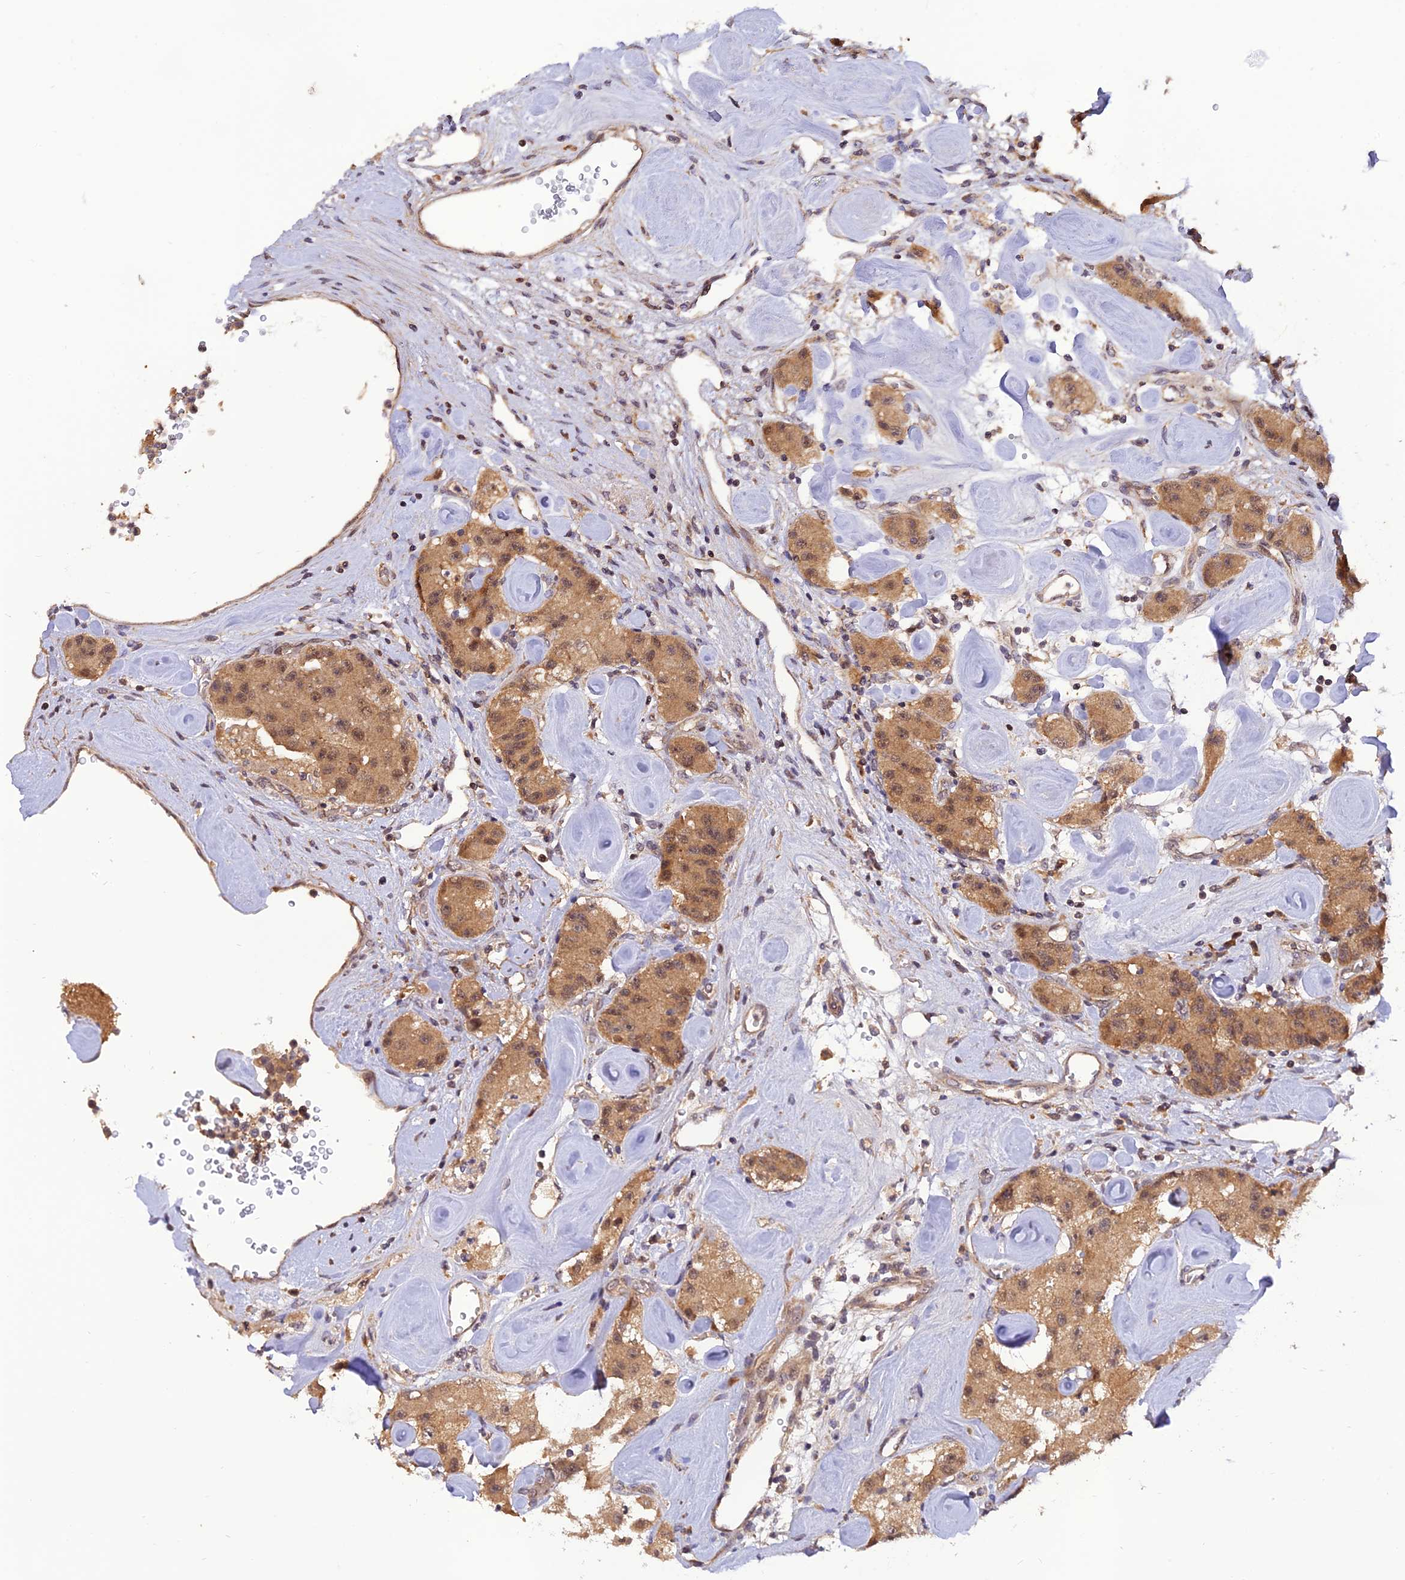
{"staining": {"intensity": "moderate", "quantity": ">75%", "location": "cytoplasmic/membranous,nuclear"}, "tissue": "carcinoid", "cell_type": "Tumor cells", "image_type": "cancer", "snomed": [{"axis": "morphology", "description": "Carcinoid, malignant, NOS"}, {"axis": "topography", "description": "Pancreas"}], "caption": "A micrograph showing moderate cytoplasmic/membranous and nuclear staining in approximately >75% of tumor cells in carcinoid (malignant), as visualized by brown immunohistochemical staining.", "gene": "REV1", "patient": {"sex": "male", "age": 41}}